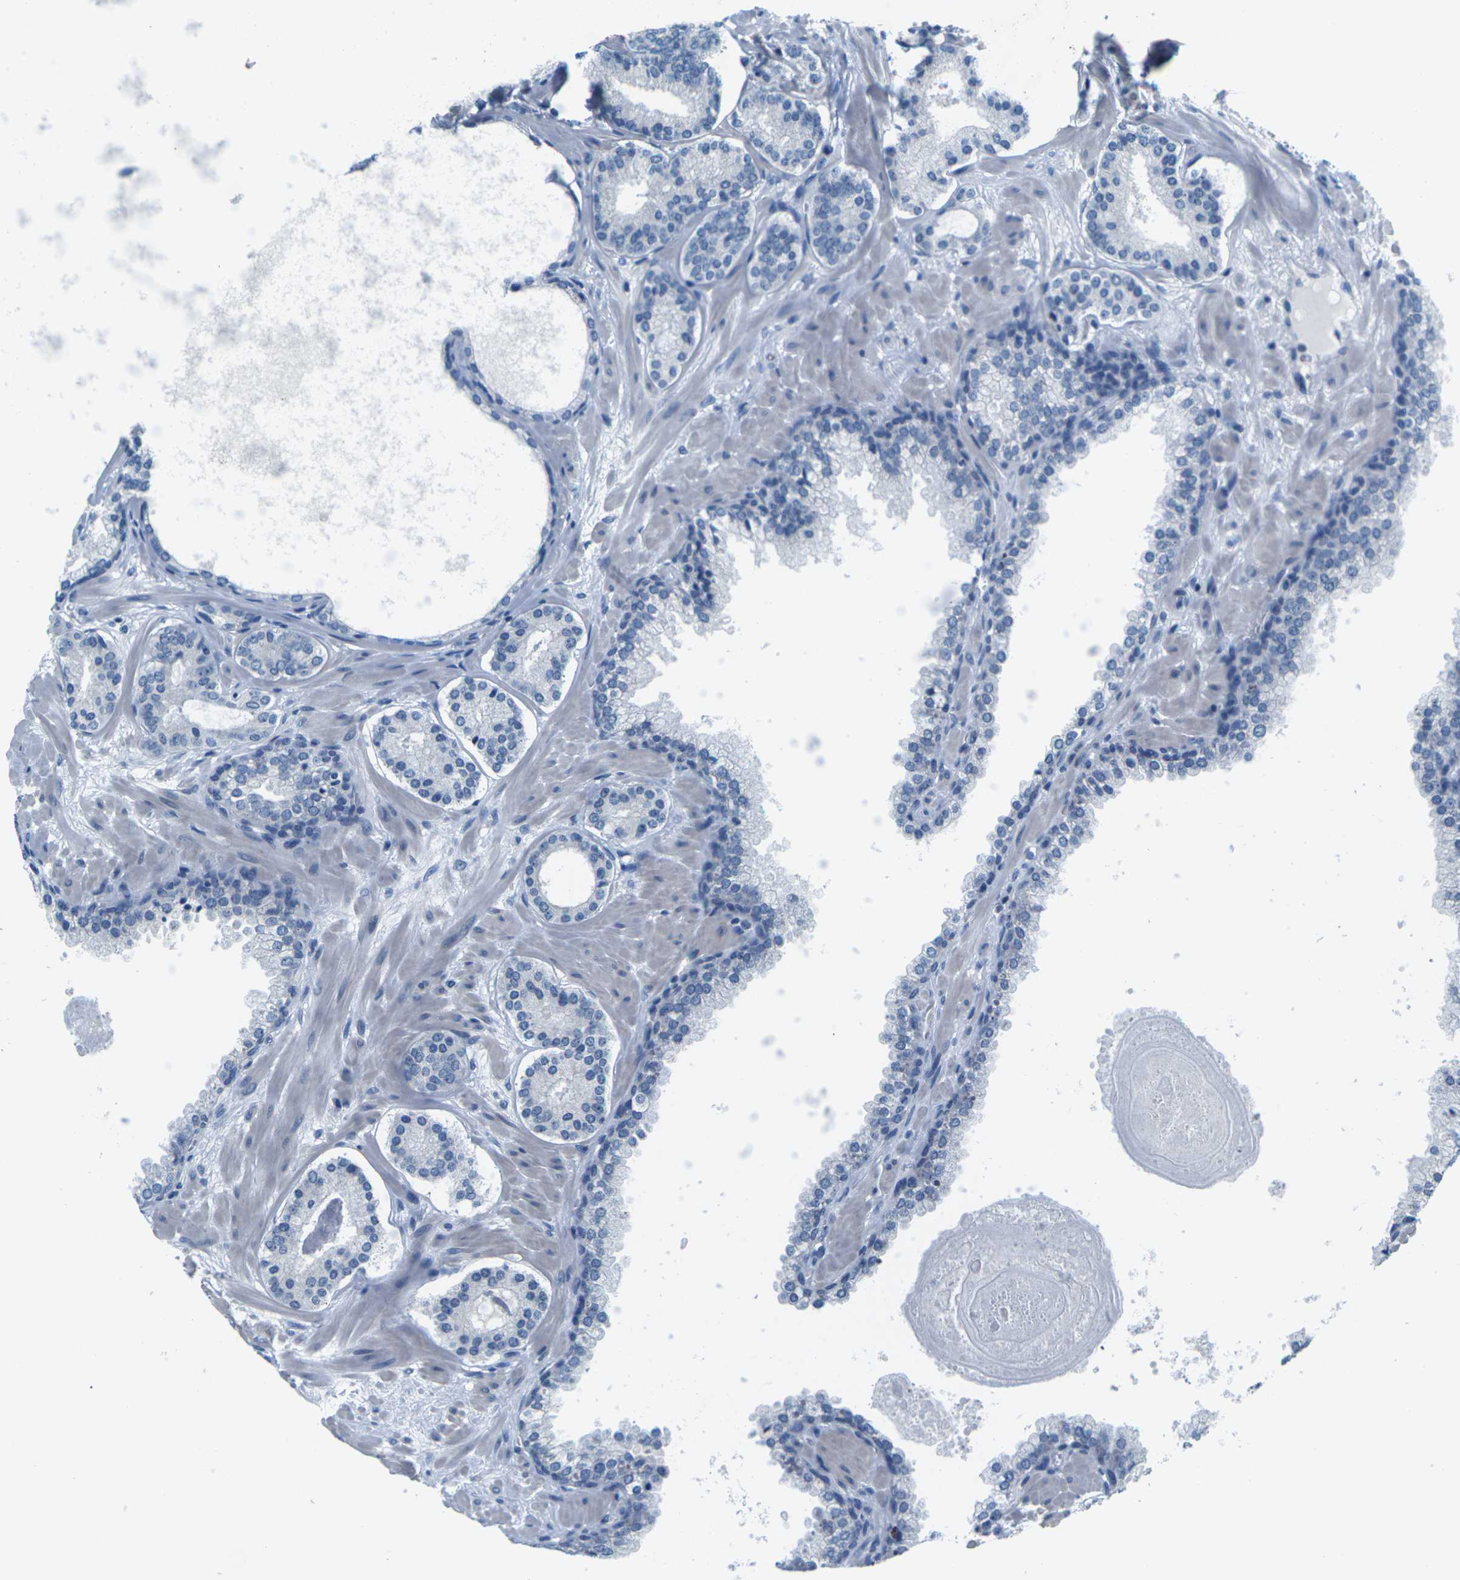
{"staining": {"intensity": "negative", "quantity": "none", "location": "none"}, "tissue": "prostate cancer", "cell_type": "Tumor cells", "image_type": "cancer", "snomed": [{"axis": "morphology", "description": "Adenocarcinoma, Low grade"}, {"axis": "topography", "description": "Prostate"}], "caption": "Immunohistochemistry (IHC) image of human prostate cancer (low-grade adenocarcinoma) stained for a protein (brown), which displays no expression in tumor cells. The staining is performed using DAB brown chromogen with nuclei counter-stained in using hematoxylin.", "gene": "UMOD", "patient": {"sex": "male", "age": 63}}